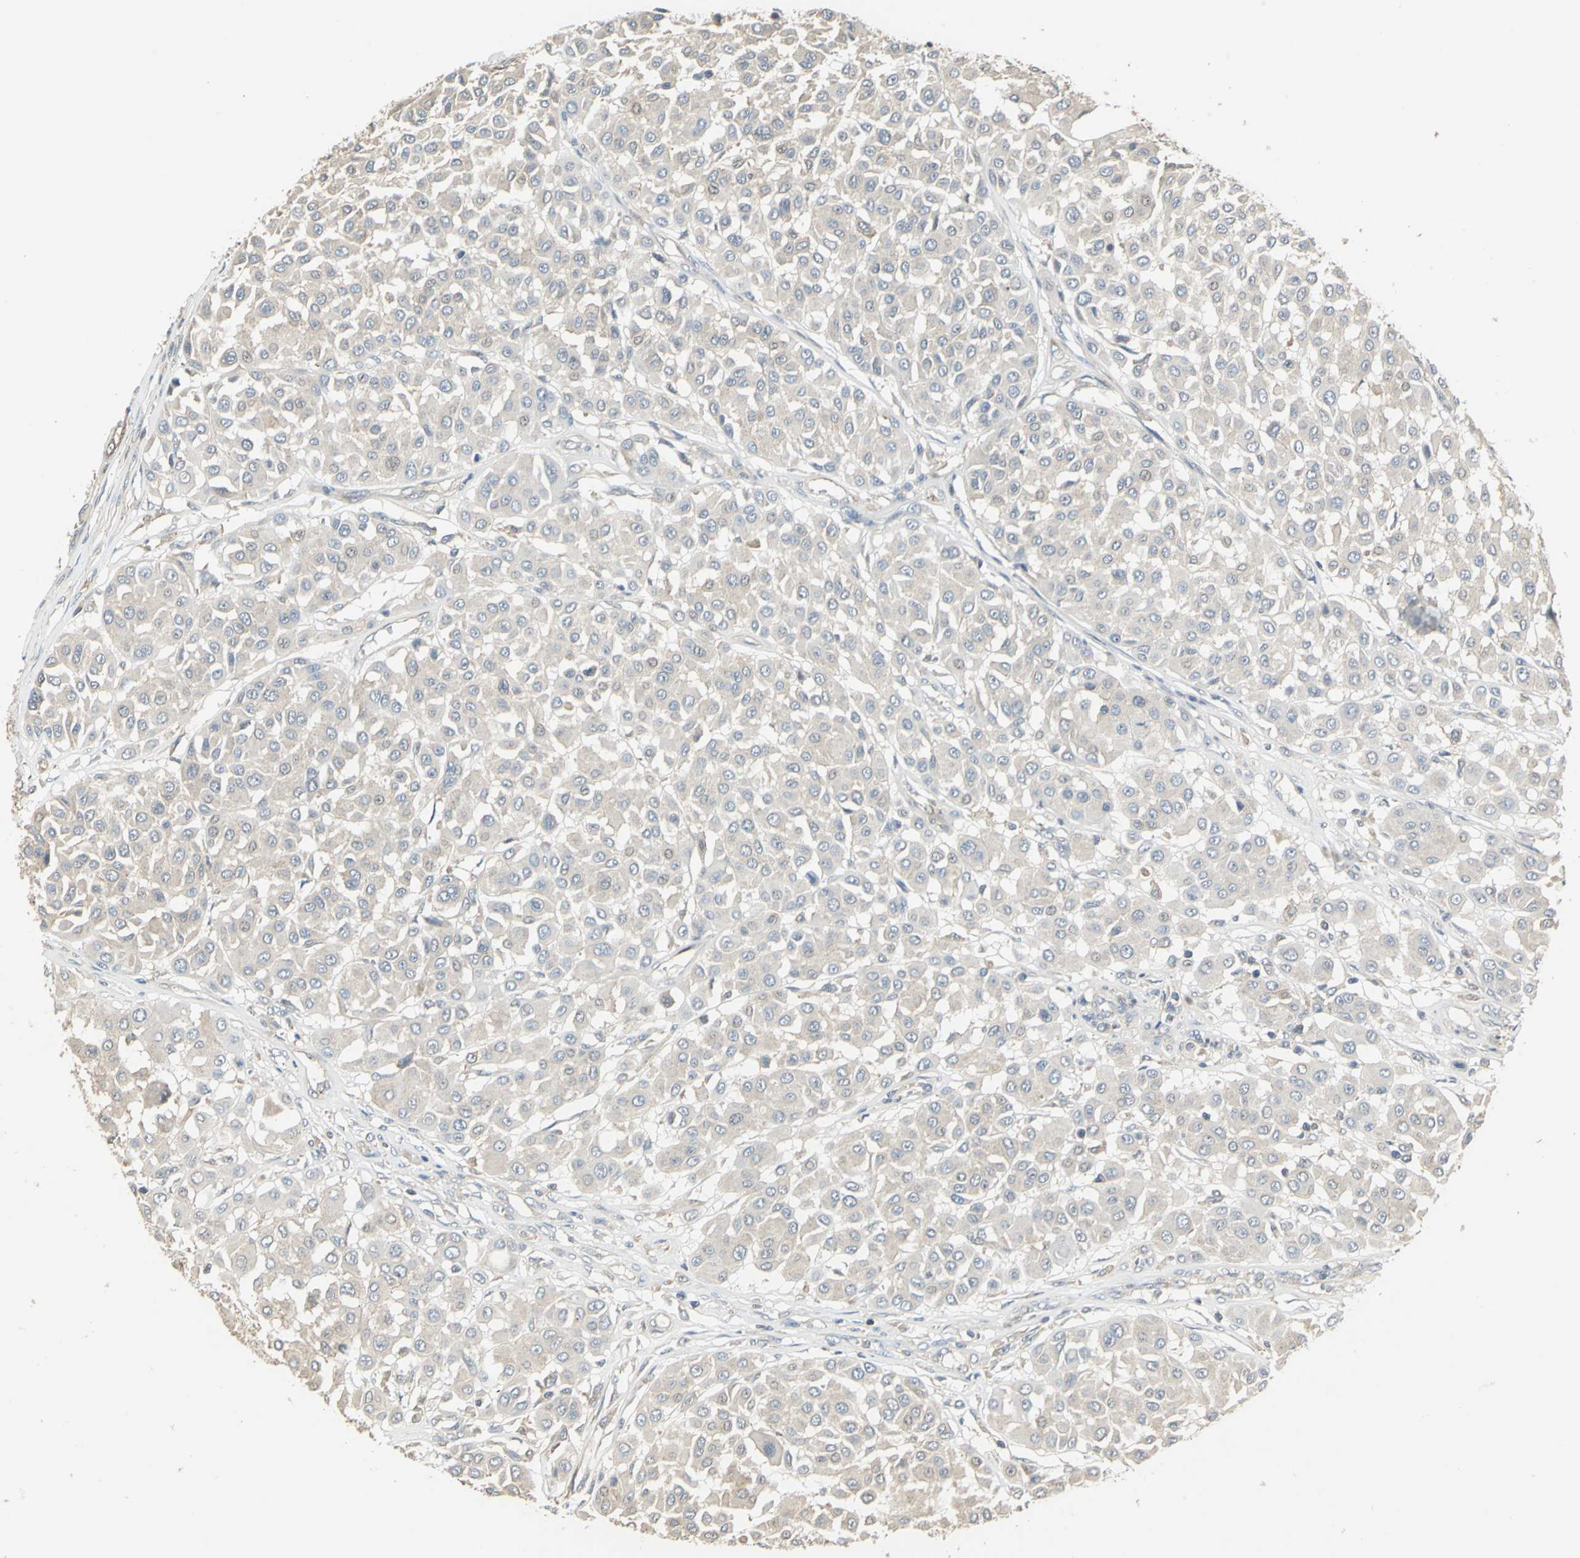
{"staining": {"intensity": "negative", "quantity": "none", "location": "none"}, "tissue": "melanoma", "cell_type": "Tumor cells", "image_type": "cancer", "snomed": [{"axis": "morphology", "description": "Malignant melanoma, Metastatic site"}, {"axis": "topography", "description": "Soft tissue"}], "caption": "The IHC histopathology image has no significant staining in tumor cells of malignant melanoma (metastatic site) tissue.", "gene": "RAPGEF1", "patient": {"sex": "male", "age": 41}}